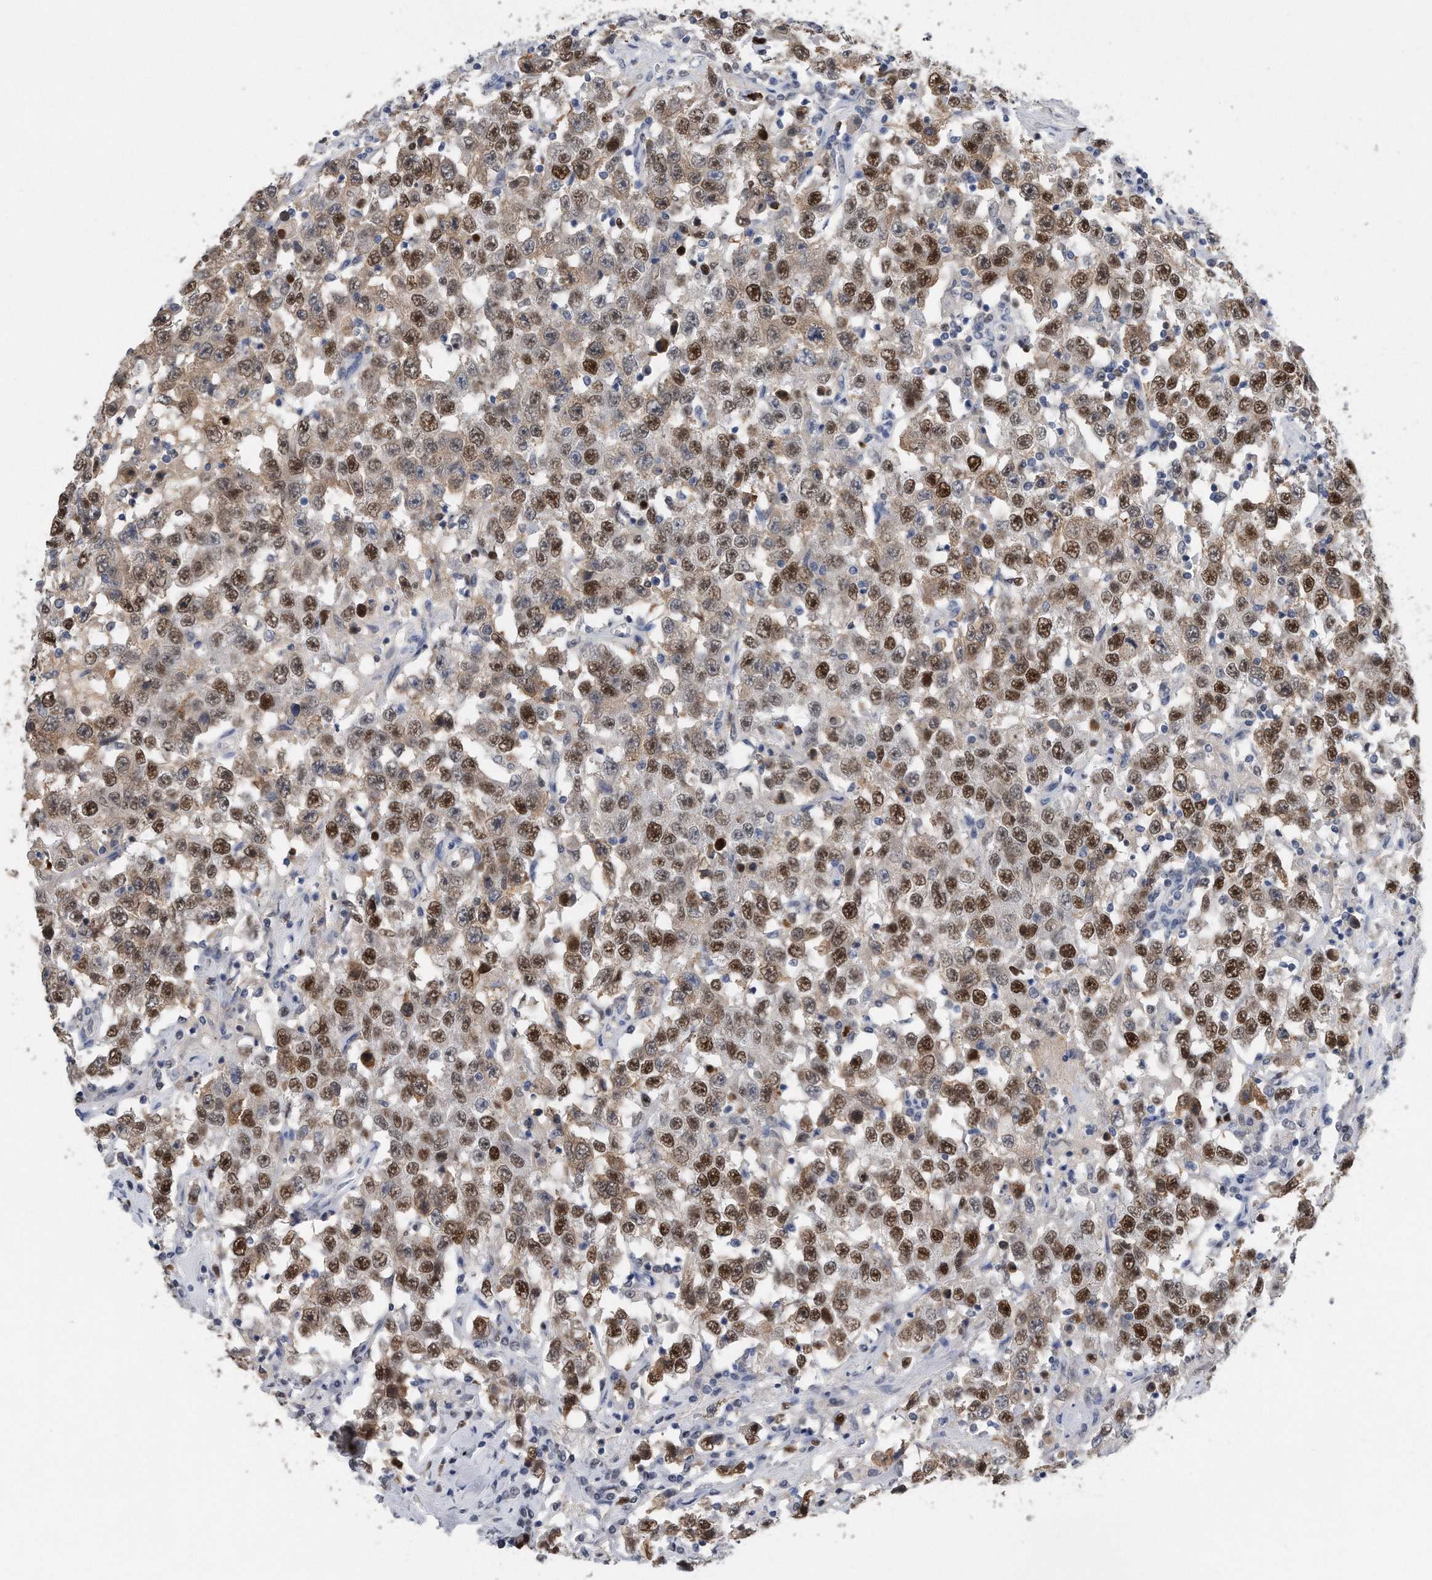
{"staining": {"intensity": "moderate", "quantity": ">75%", "location": "nuclear"}, "tissue": "testis cancer", "cell_type": "Tumor cells", "image_type": "cancer", "snomed": [{"axis": "morphology", "description": "Seminoma, NOS"}, {"axis": "topography", "description": "Testis"}], "caption": "Seminoma (testis) stained with a brown dye shows moderate nuclear positive staining in about >75% of tumor cells.", "gene": "PCNA", "patient": {"sex": "male", "age": 41}}